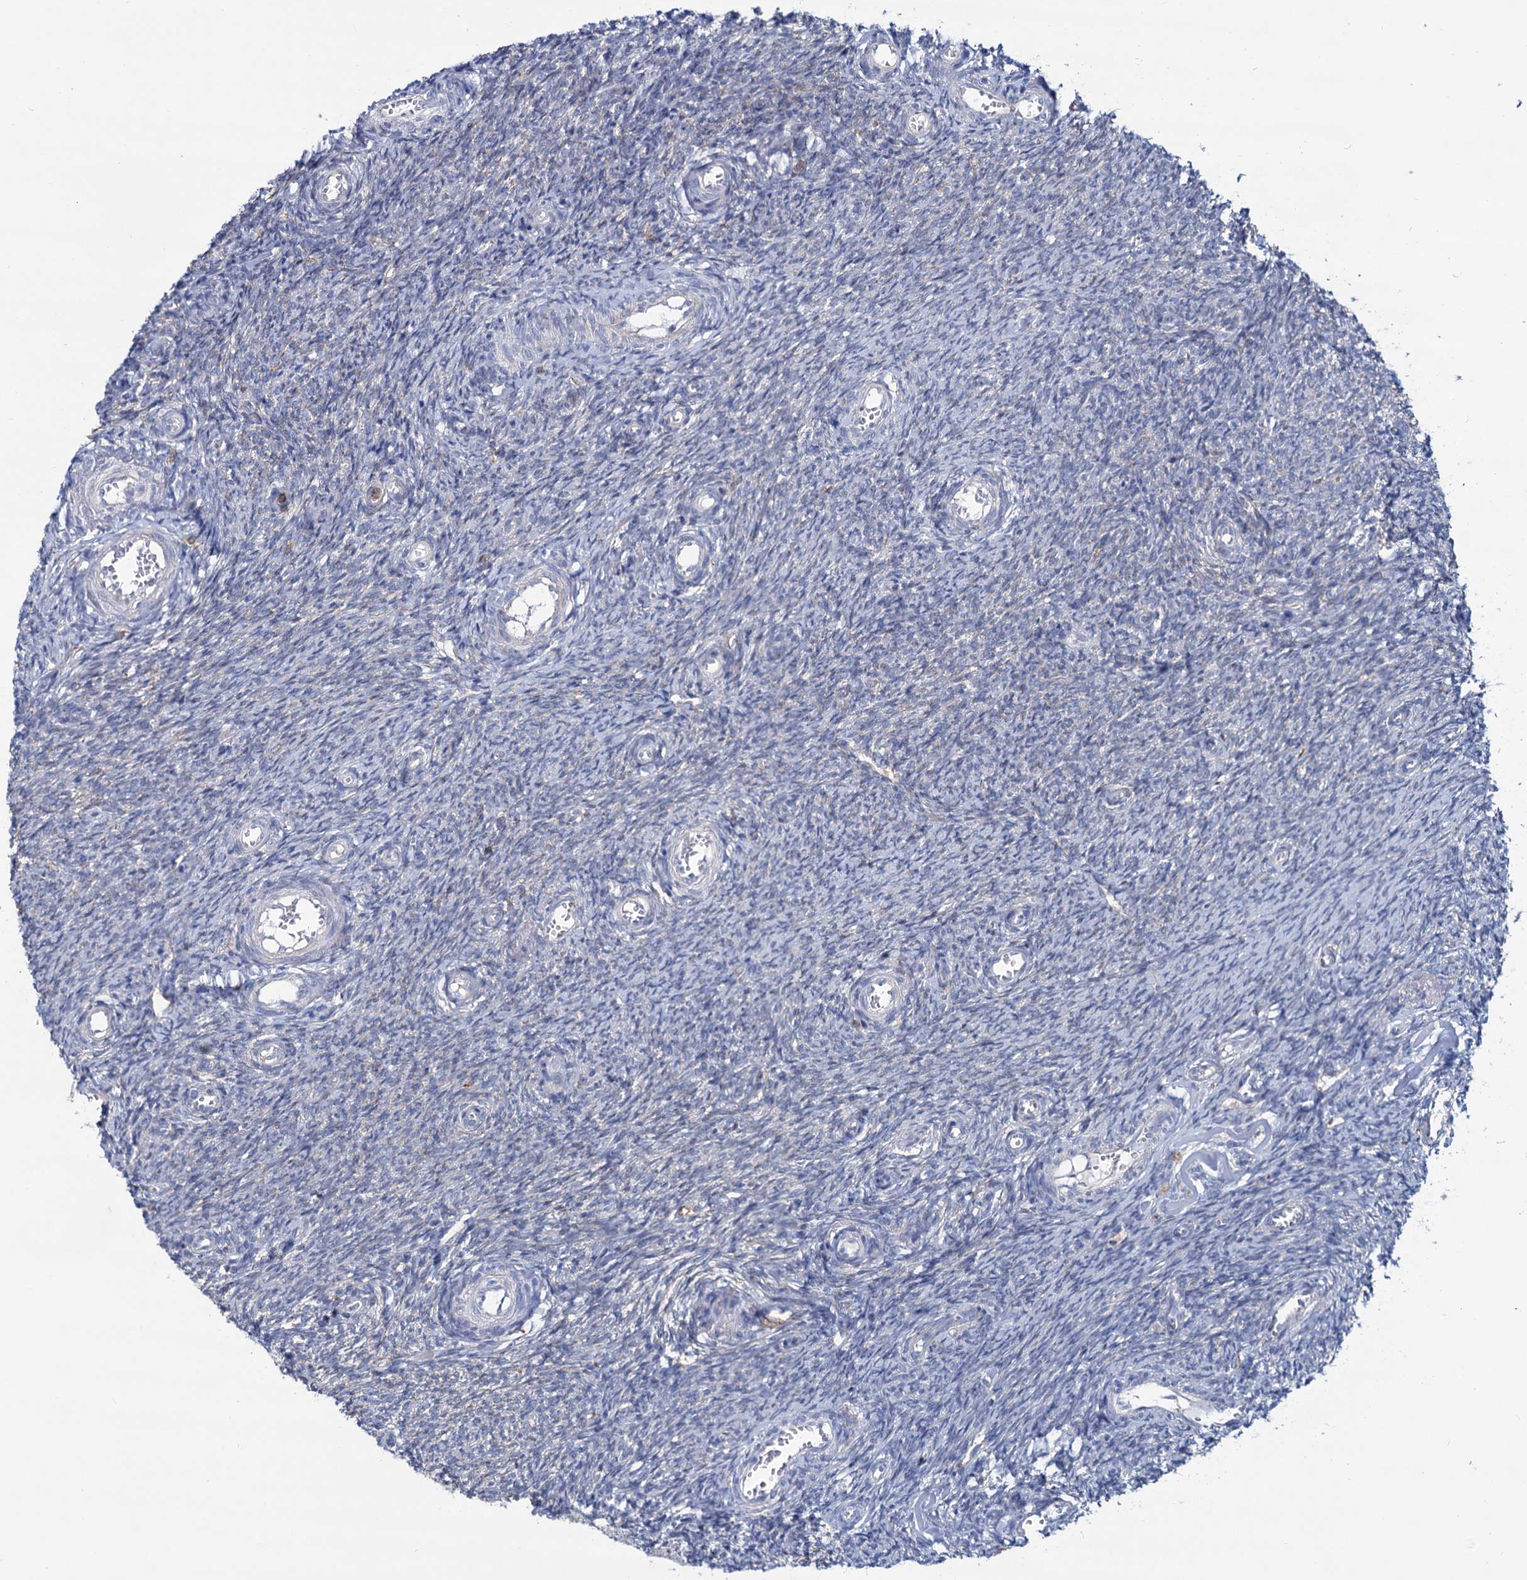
{"staining": {"intensity": "negative", "quantity": "none", "location": "none"}, "tissue": "ovary", "cell_type": "Ovarian stroma cells", "image_type": "normal", "snomed": [{"axis": "morphology", "description": "Normal tissue, NOS"}, {"axis": "topography", "description": "Ovary"}], "caption": "This is an immunohistochemistry (IHC) histopathology image of benign human ovary. There is no expression in ovarian stroma cells.", "gene": "LRCH4", "patient": {"sex": "female", "age": 44}}